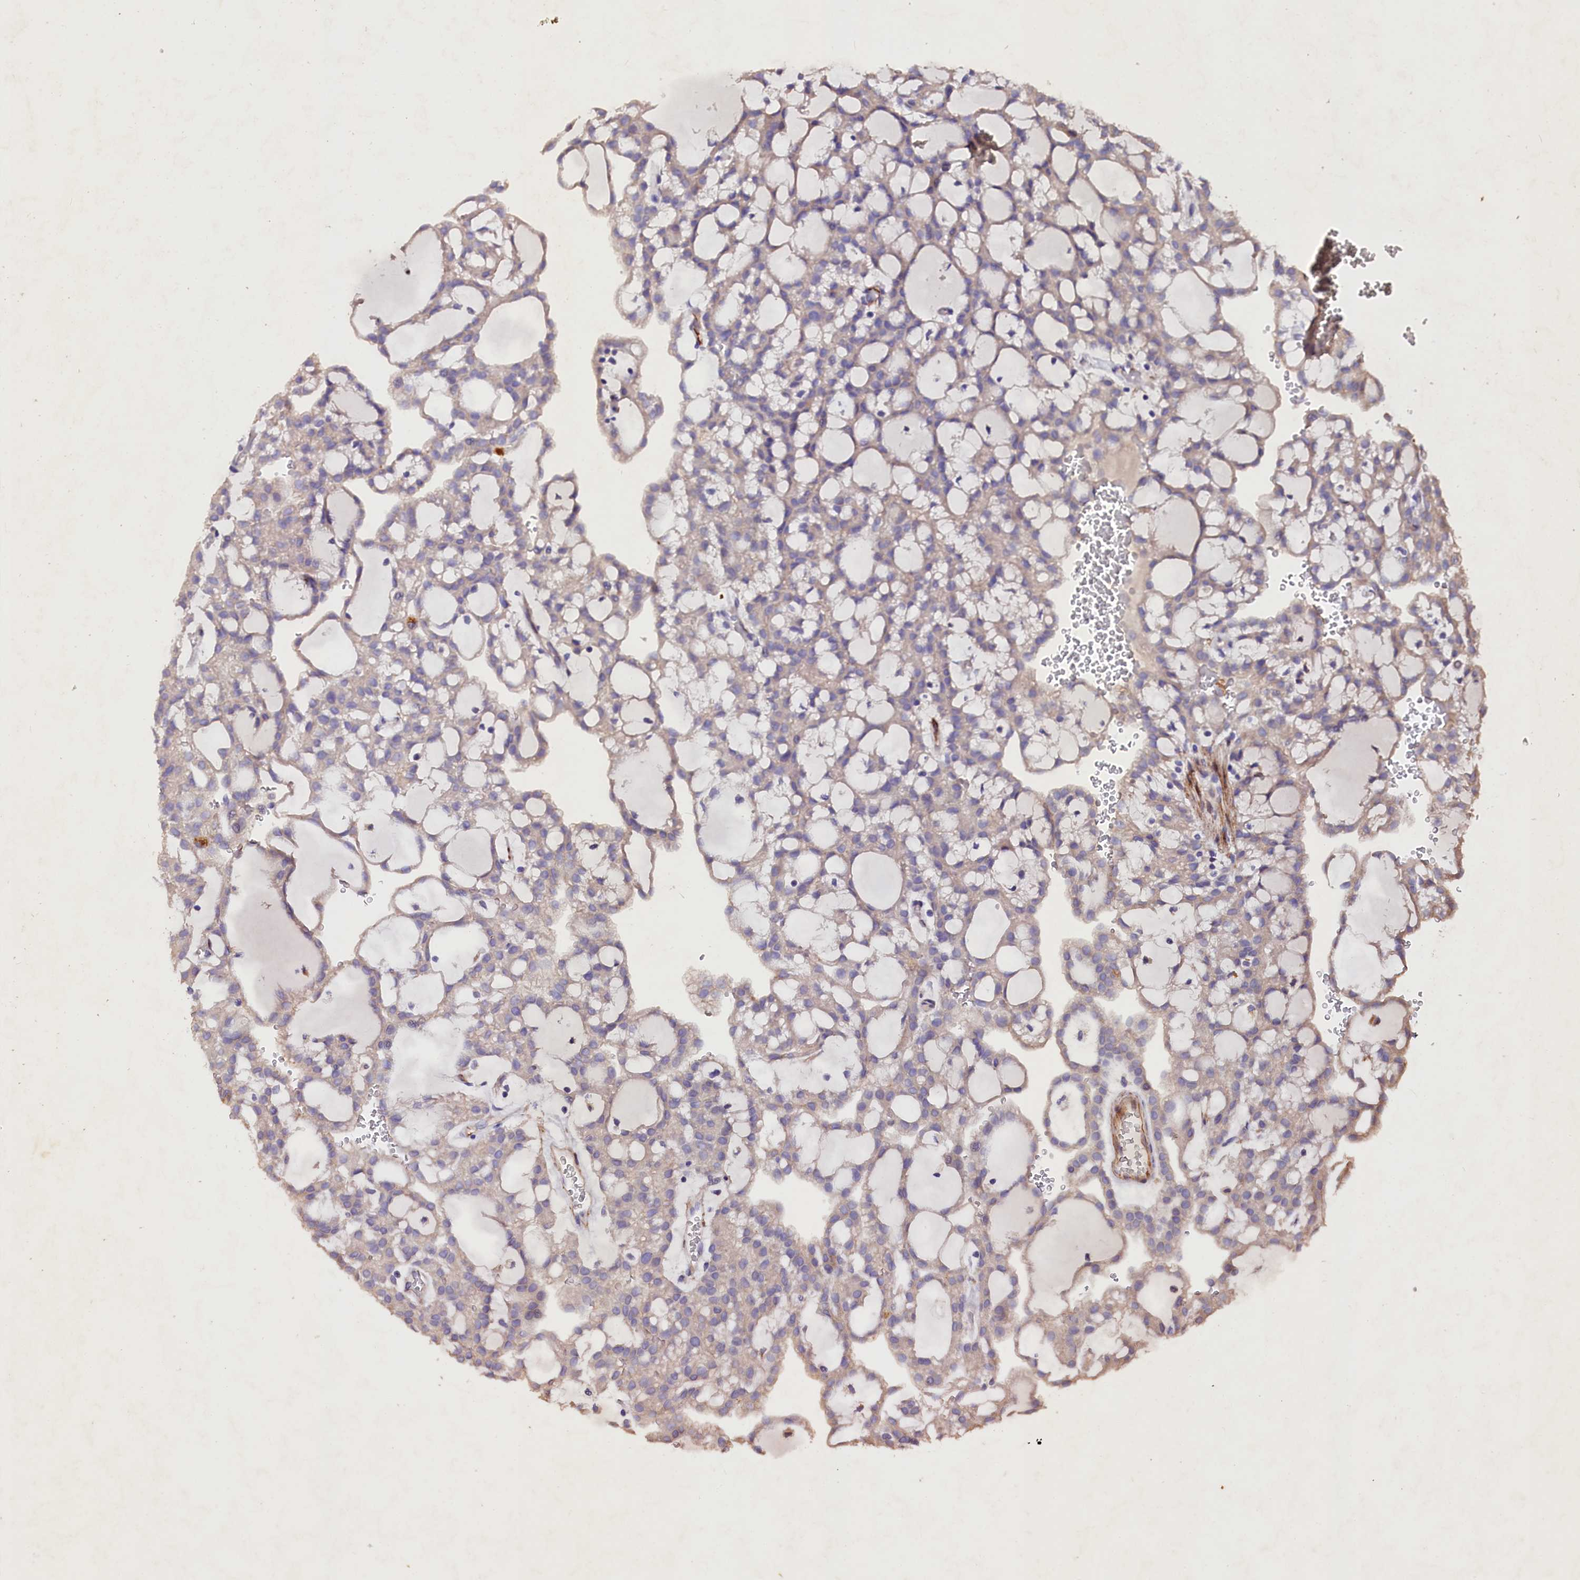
{"staining": {"intensity": "weak", "quantity": "25%-75%", "location": "cytoplasmic/membranous"}, "tissue": "renal cancer", "cell_type": "Tumor cells", "image_type": "cancer", "snomed": [{"axis": "morphology", "description": "Adenocarcinoma, NOS"}, {"axis": "topography", "description": "Kidney"}], "caption": "Renal cancer (adenocarcinoma) stained with a brown dye demonstrates weak cytoplasmic/membranous positive positivity in about 25%-75% of tumor cells.", "gene": "VPS36", "patient": {"sex": "male", "age": 63}}